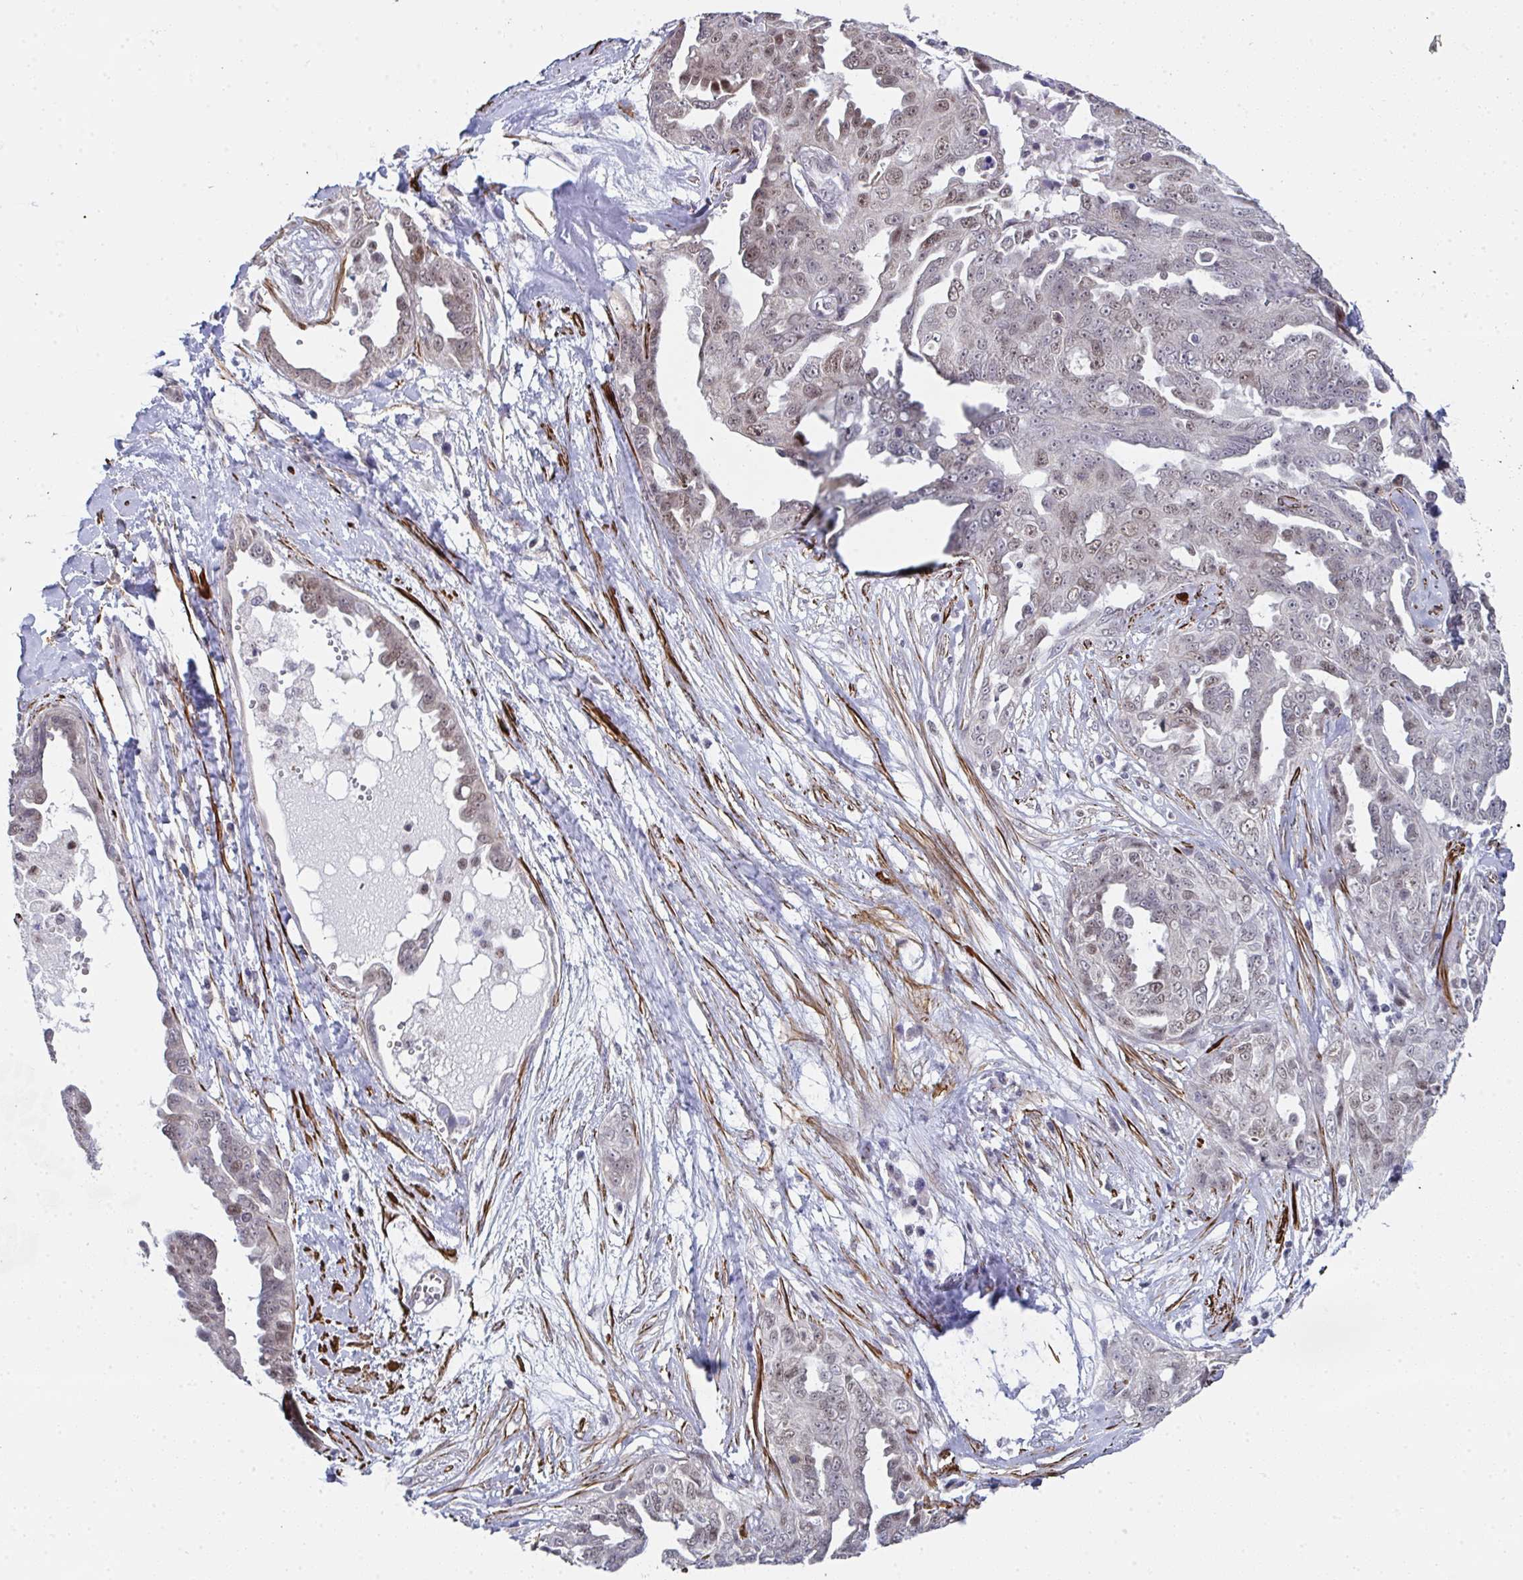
{"staining": {"intensity": "weak", "quantity": "25%-75%", "location": "nuclear"}, "tissue": "ovarian cancer", "cell_type": "Tumor cells", "image_type": "cancer", "snomed": [{"axis": "morphology", "description": "Carcinoma, endometroid"}, {"axis": "topography", "description": "Ovary"}], "caption": "A micrograph of ovarian cancer (endometroid carcinoma) stained for a protein demonstrates weak nuclear brown staining in tumor cells.", "gene": "GINS2", "patient": {"sex": "female", "age": 70}}